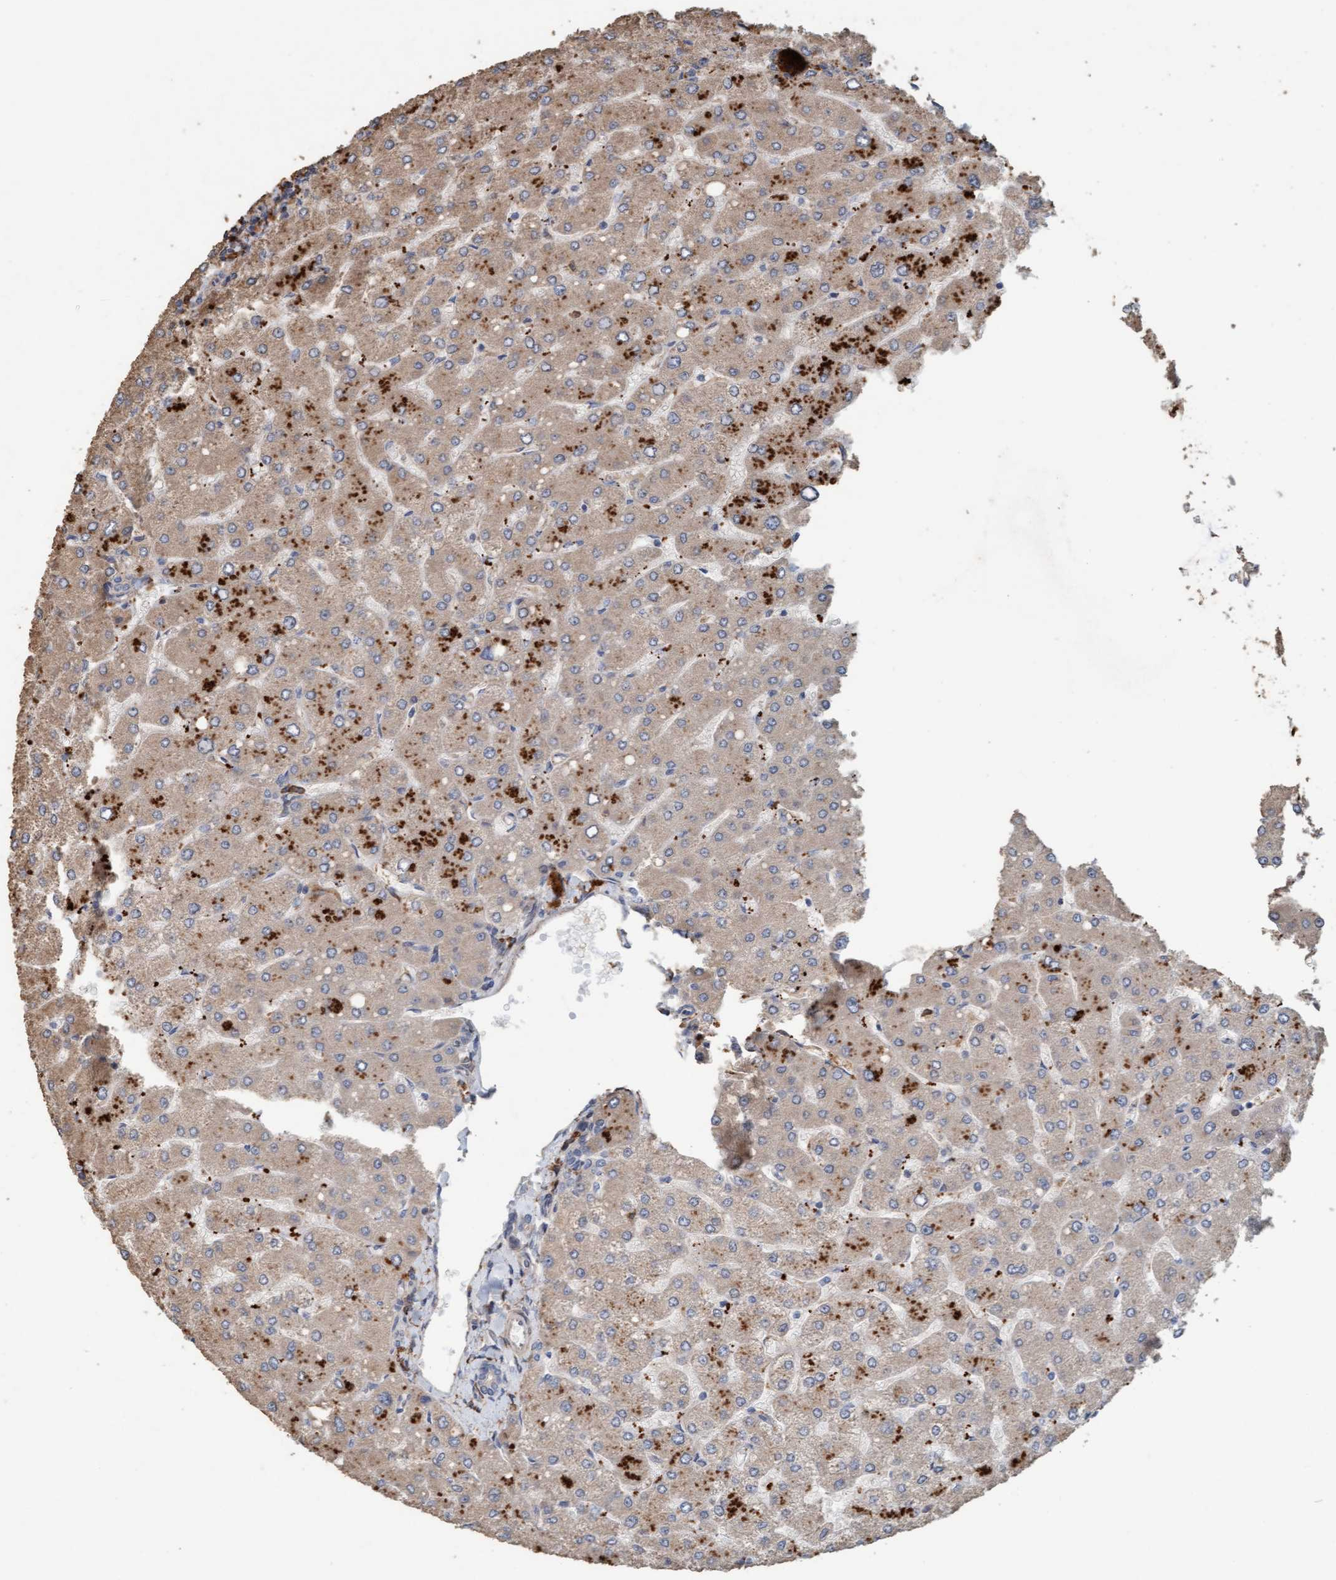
{"staining": {"intensity": "negative", "quantity": "none", "location": "none"}, "tissue": "liver", "cell_type": "Cholangiocytes", "image_type": "normal", "snomed": [{"axis": "morphology", "description": "Normal tissue, NOS"}, {"axis": "topography", "description": "Liver"}], "caption": "Protein analysis of normal liver reveals no significant positivity in cholangiocytes.", "gene": "LONRF1", "patient": {"sex": "male", "age": 55}}